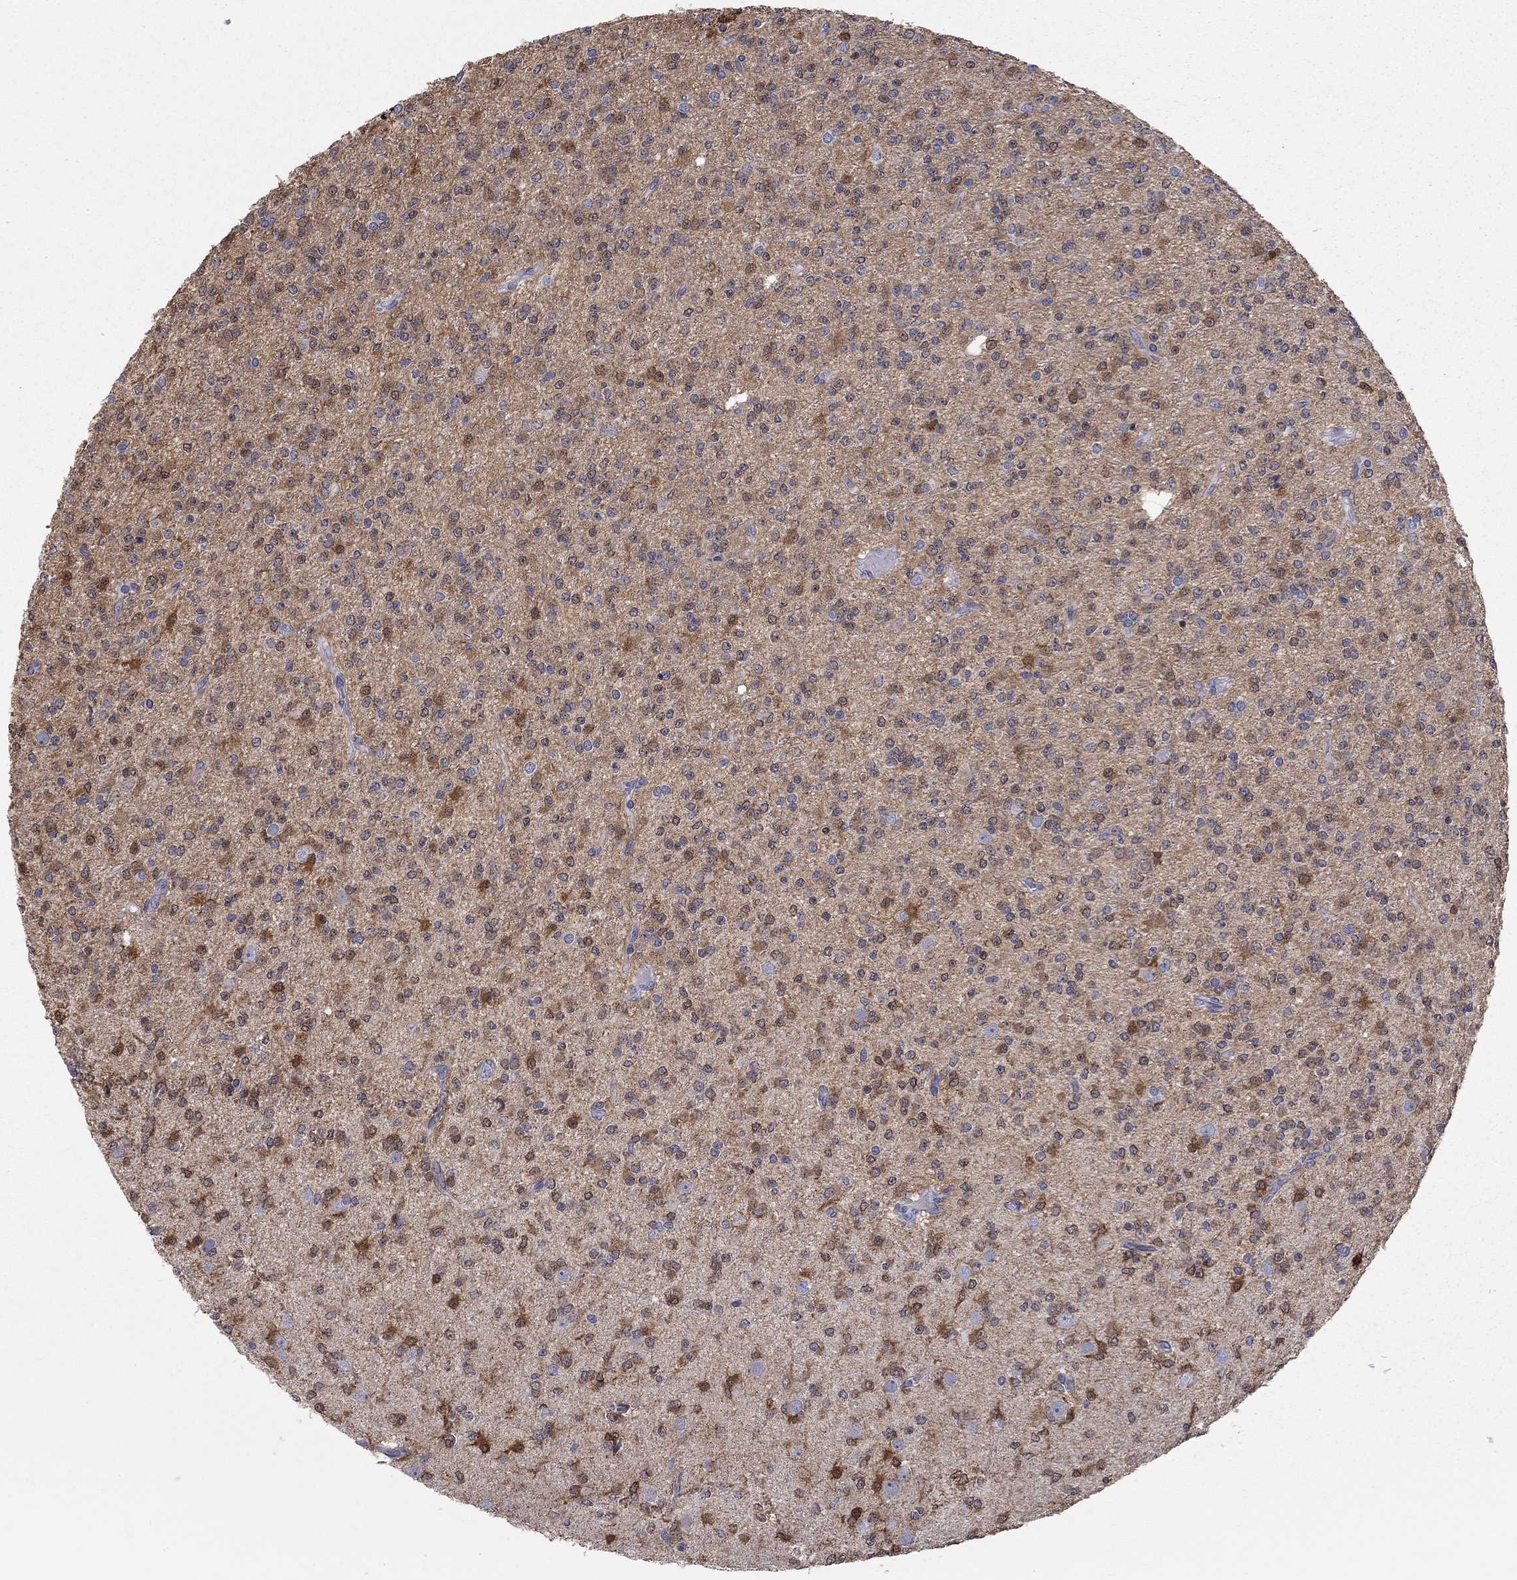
{"staining": {"intensity": "strong", "quantity": "<25%", "location": "cytoplasmic/membranous,nuclear"}, "tissue": "glioma", "cell_type": "Tumor cells", "image_type": "cancer", "snomed": [{"axis": "morphology", "description": "Glioma, malignant, Low grade"}, {"axis": "topography", "description": "Brain"}], "caption": "Malignant low-grade glioma stained for a protein (brown) shows strong cytoplasmic/membranous and nuclear positive staining in approximately <25% of tumor cells.", "gene": "CFAP161", "patient": {"sex": "male", "age": 27}}